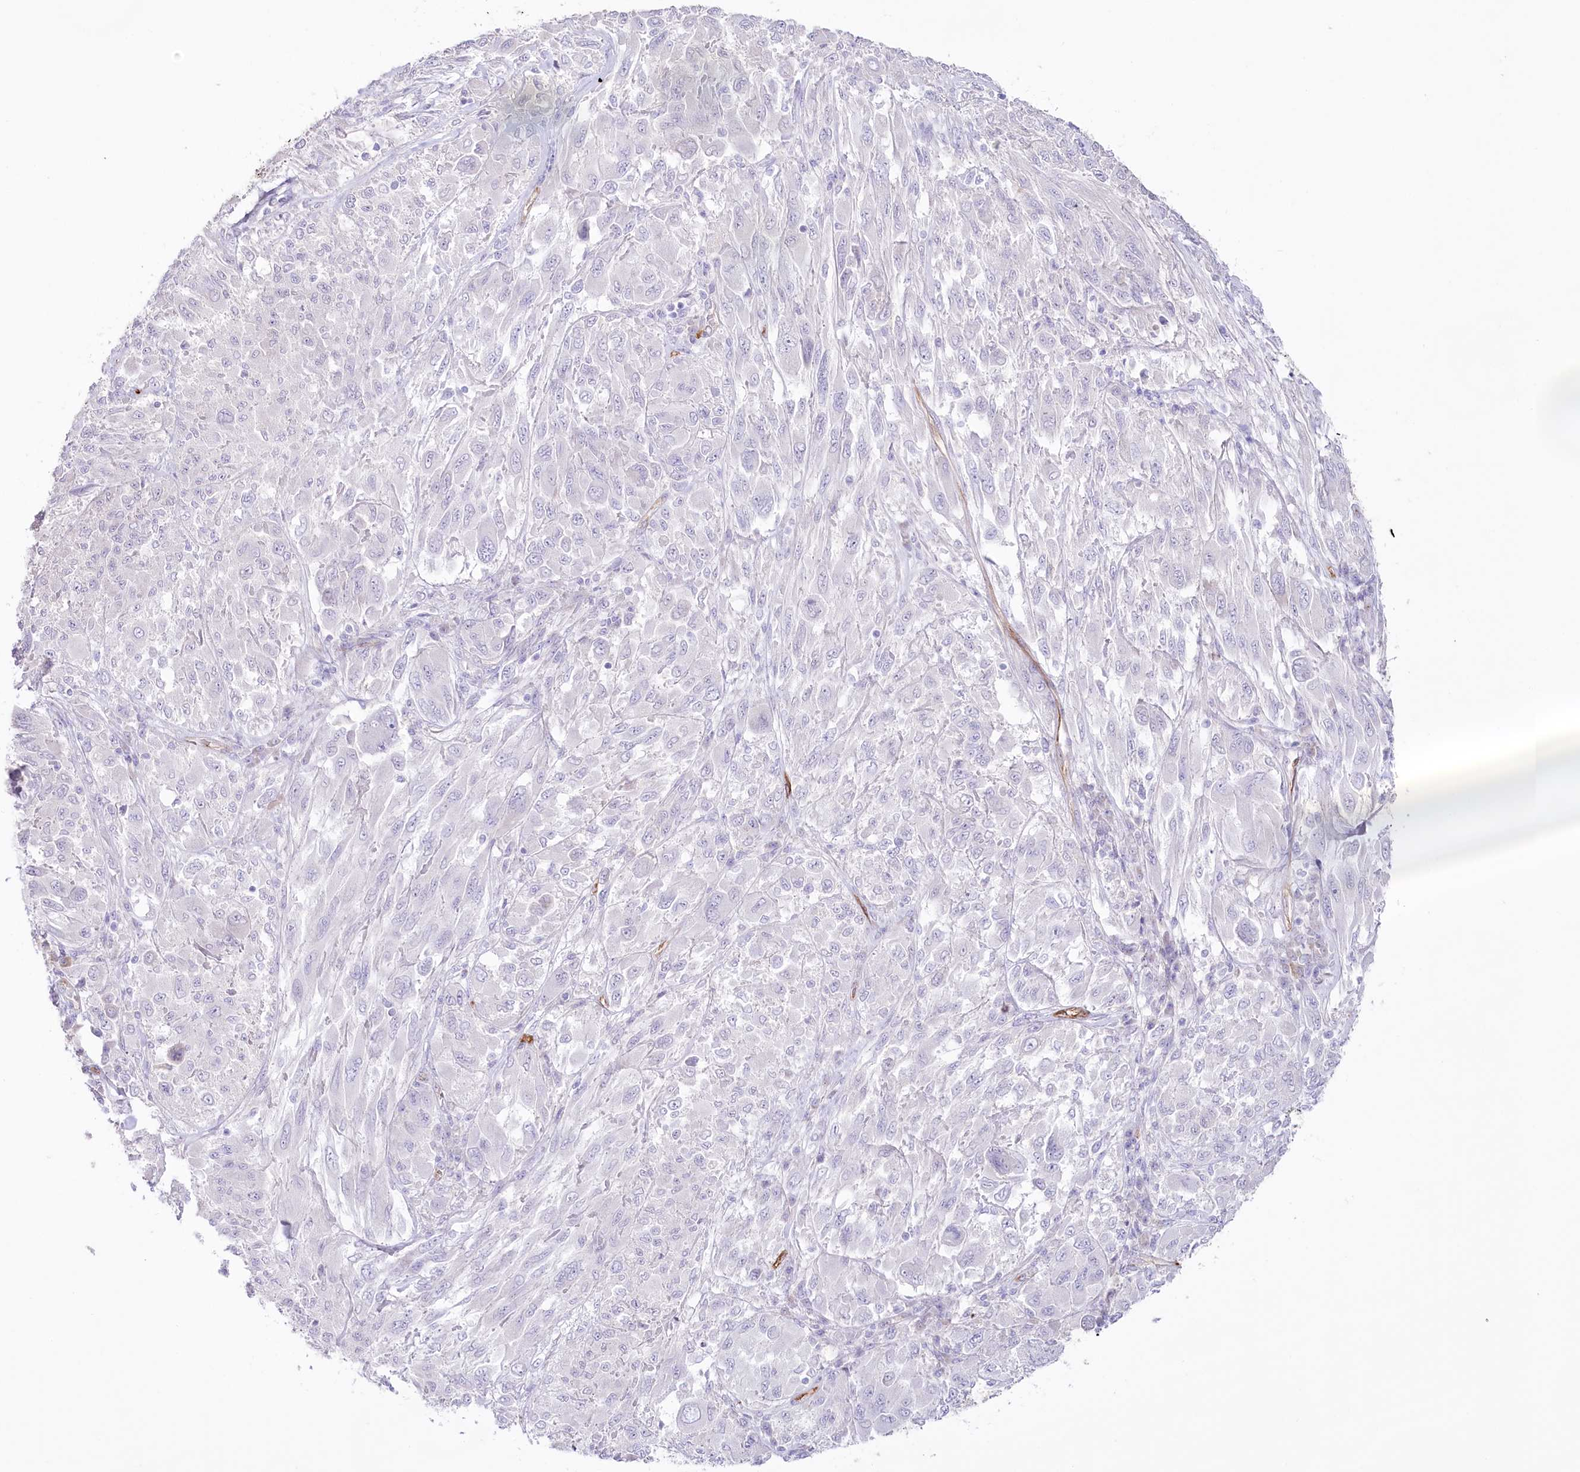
{"staining": {"intensity": "negative", "quantity": "none", "location": "none"}, "tissue": "melanoma", "cell_type": "Tumor cells", "image_type": "cancer", "snomed": [{"axis": "morphology", "description": "Malignant melanoma, NOS"}, {"axis": "topography", "description": "Skin"}], "caption": "A histopathology image of melanoma stained for a protein demonstrates no brown staining in tumor cells.", "gene": "SLC39A10", "patient": {"sex": "female", "age": 91}}